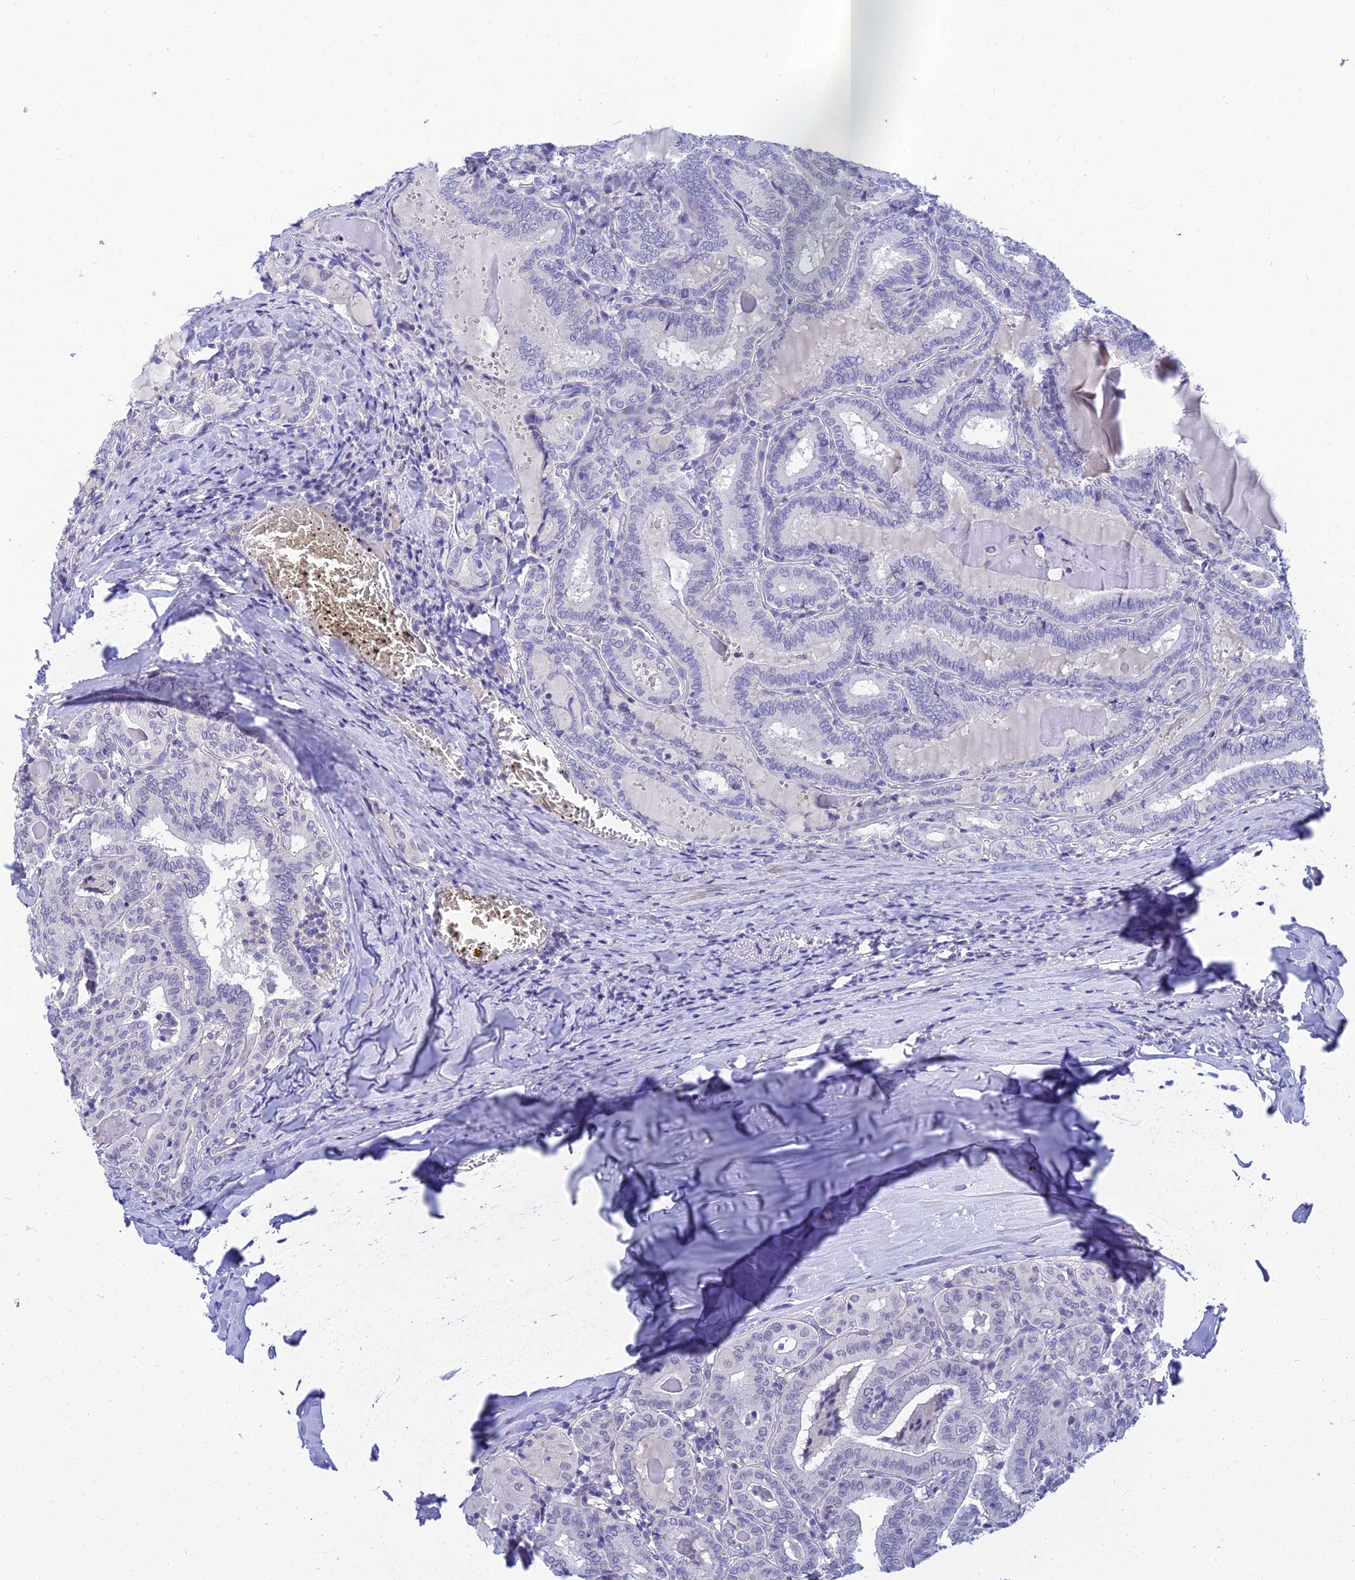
{"staining": {"intensity": "negative", "quantity": "none", "location": "none"}, "tissue": "thyroid cancer", "cell_type": "Tumor cells", "image_type": "cancer", "snomed": [{"axis": "morphology", "description": "Papillary adenocarcinoma, NOS"}, {"axis": "topography", "description": "Thyroid gland"}], "caption": "The immunohistochemistry (IHC) photomicrograph has no significant expression in tumor cells of thyroid cancer tissue.", "gene": "TMEM161B", "patient": {"sex": "female", "age": 72}}